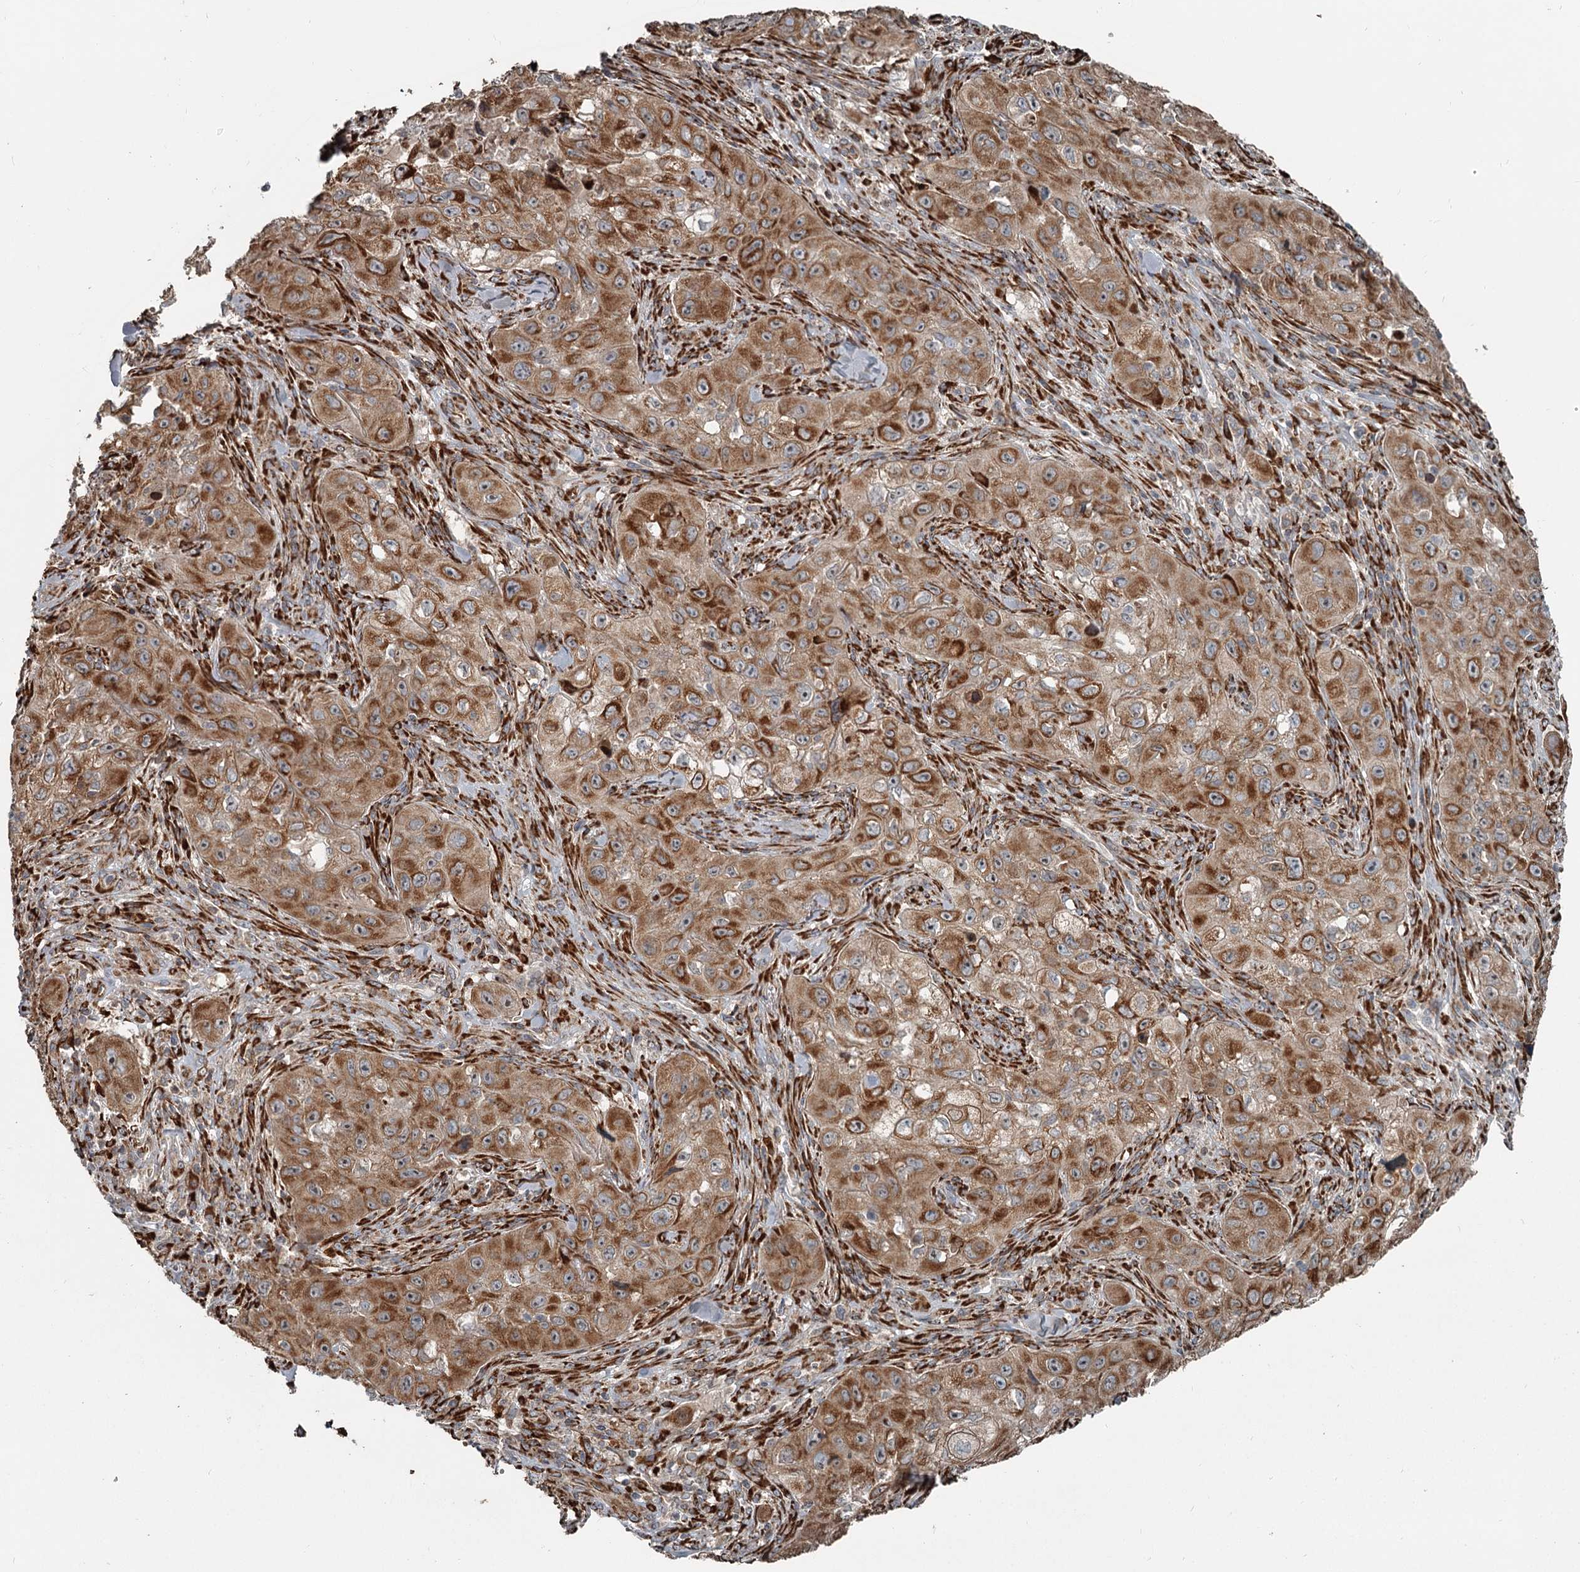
{"staining": {"intensity": "moderate", "quantity": ">75%", "location": "cytoplasmic/membranous"}, "tissue": "skin cancer", "cell_type": "Tumor cells", "image_type": "cancer", "snomed": [{"axis": "morphology", "description": "Squamous cell carcinoma, NOS"}, {"axis": "topography", "description": "Skin"}, {"axis": "topography", "description": "Subcutis"}], "caption": "Moderate cytoplasmic/membranous staining is appreciated in about >75% of tumor cells in skin cancer.", "gene": "RASSF8", "patient": {"sex": "male", "age": 73}}